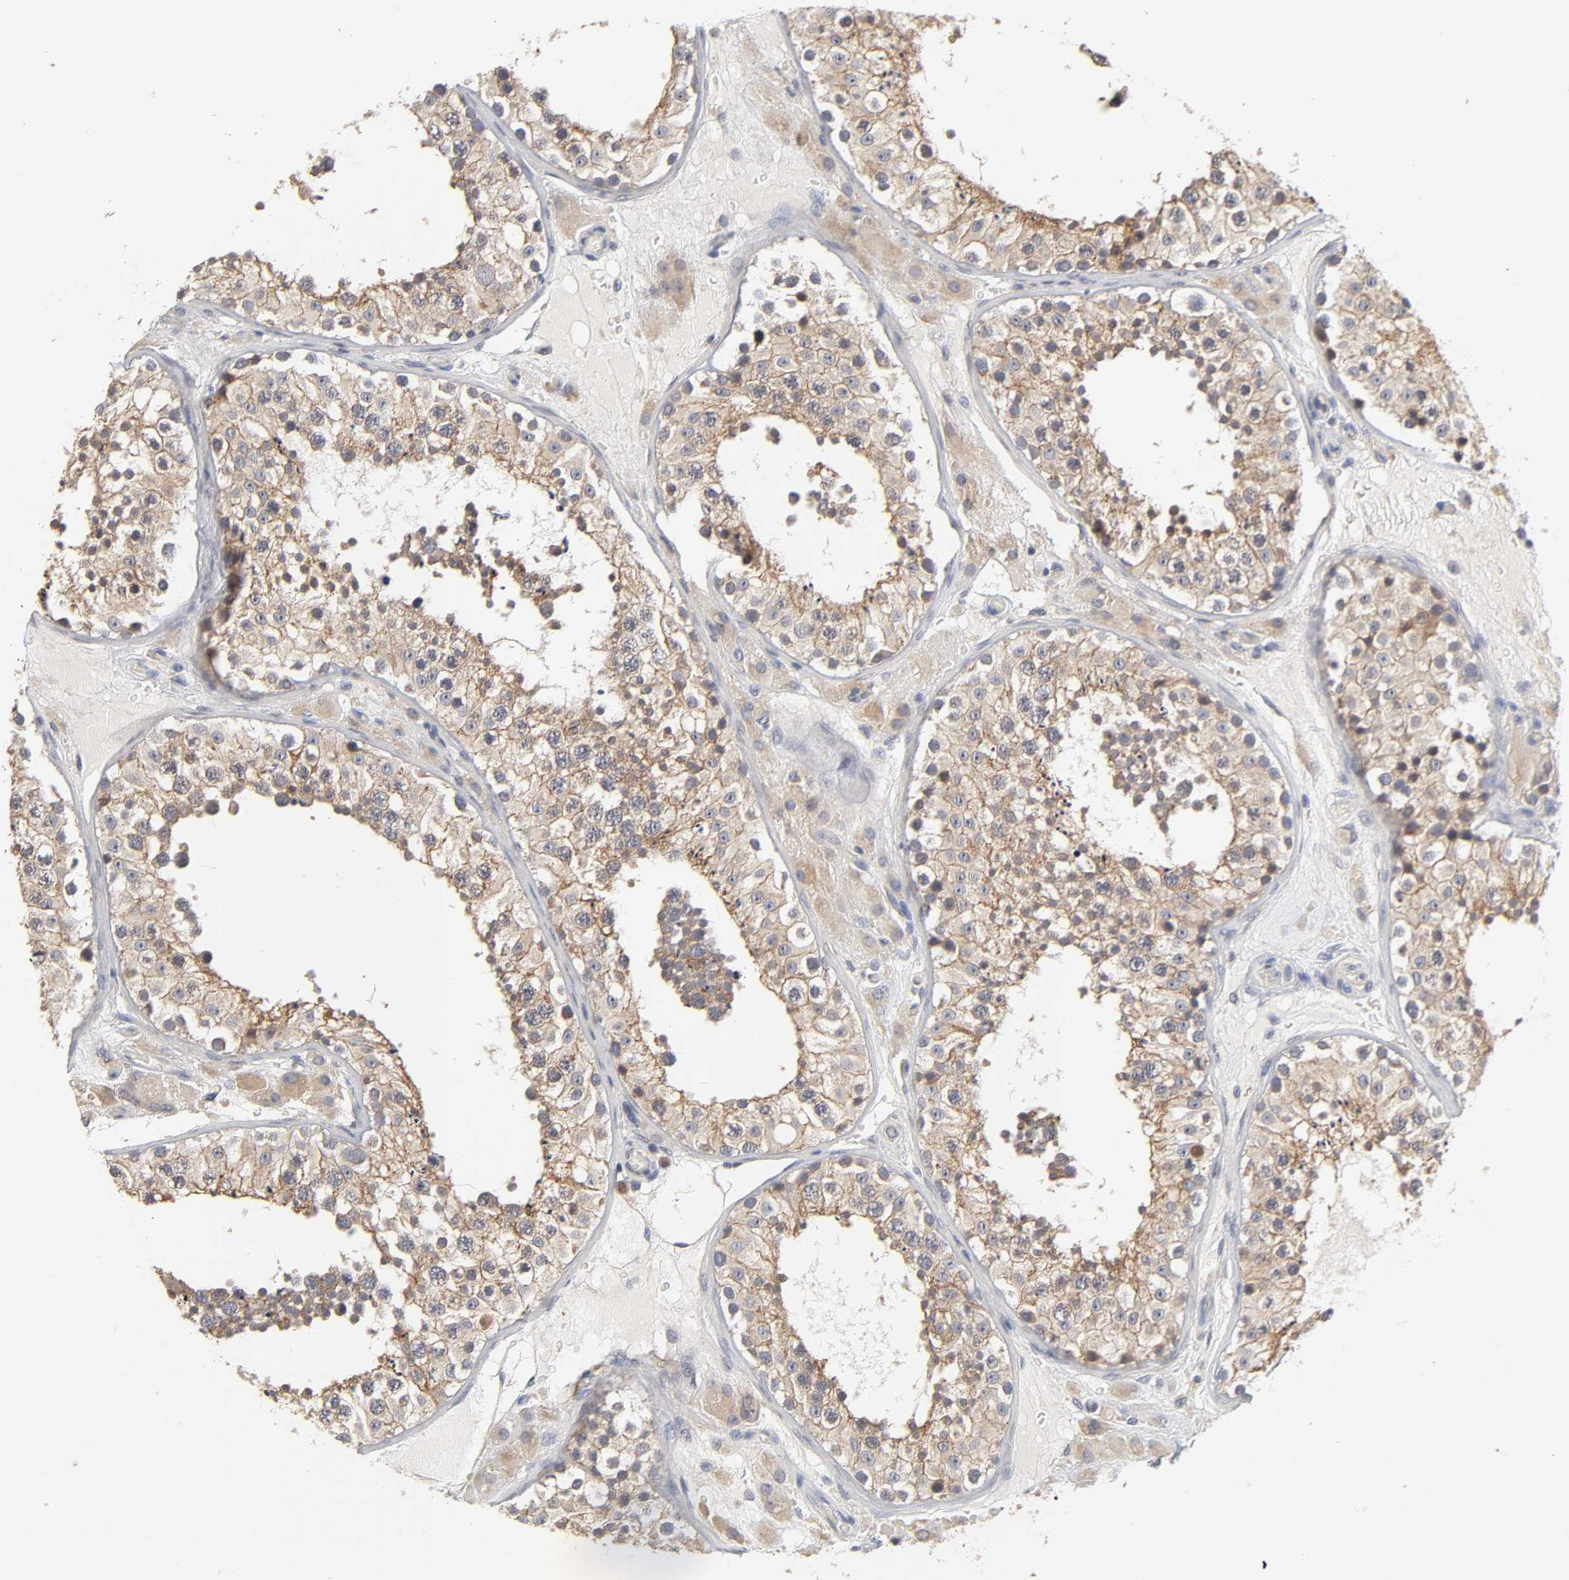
{"staining": {"intensity": "moderate", "quantity": ">75%", "location": "cytoplasmic/membranous"}, "tissue": "testis", "cell_type": "Cells in seminiferous ducts", "image_type": "normal", "snomed": [{"axis": "morphology", "description": "Normal tissue, NOS"}, {"axis": "topography", "description": "Testis"}], "caption": "Moderate cytoplasmic/membranous staining for a protein is identified in about >75% of cells in seminiferous ducts of unremarkable testis using IHC.", "gene": "CXADR", "patient": {"sex": "male", "age": 26}}